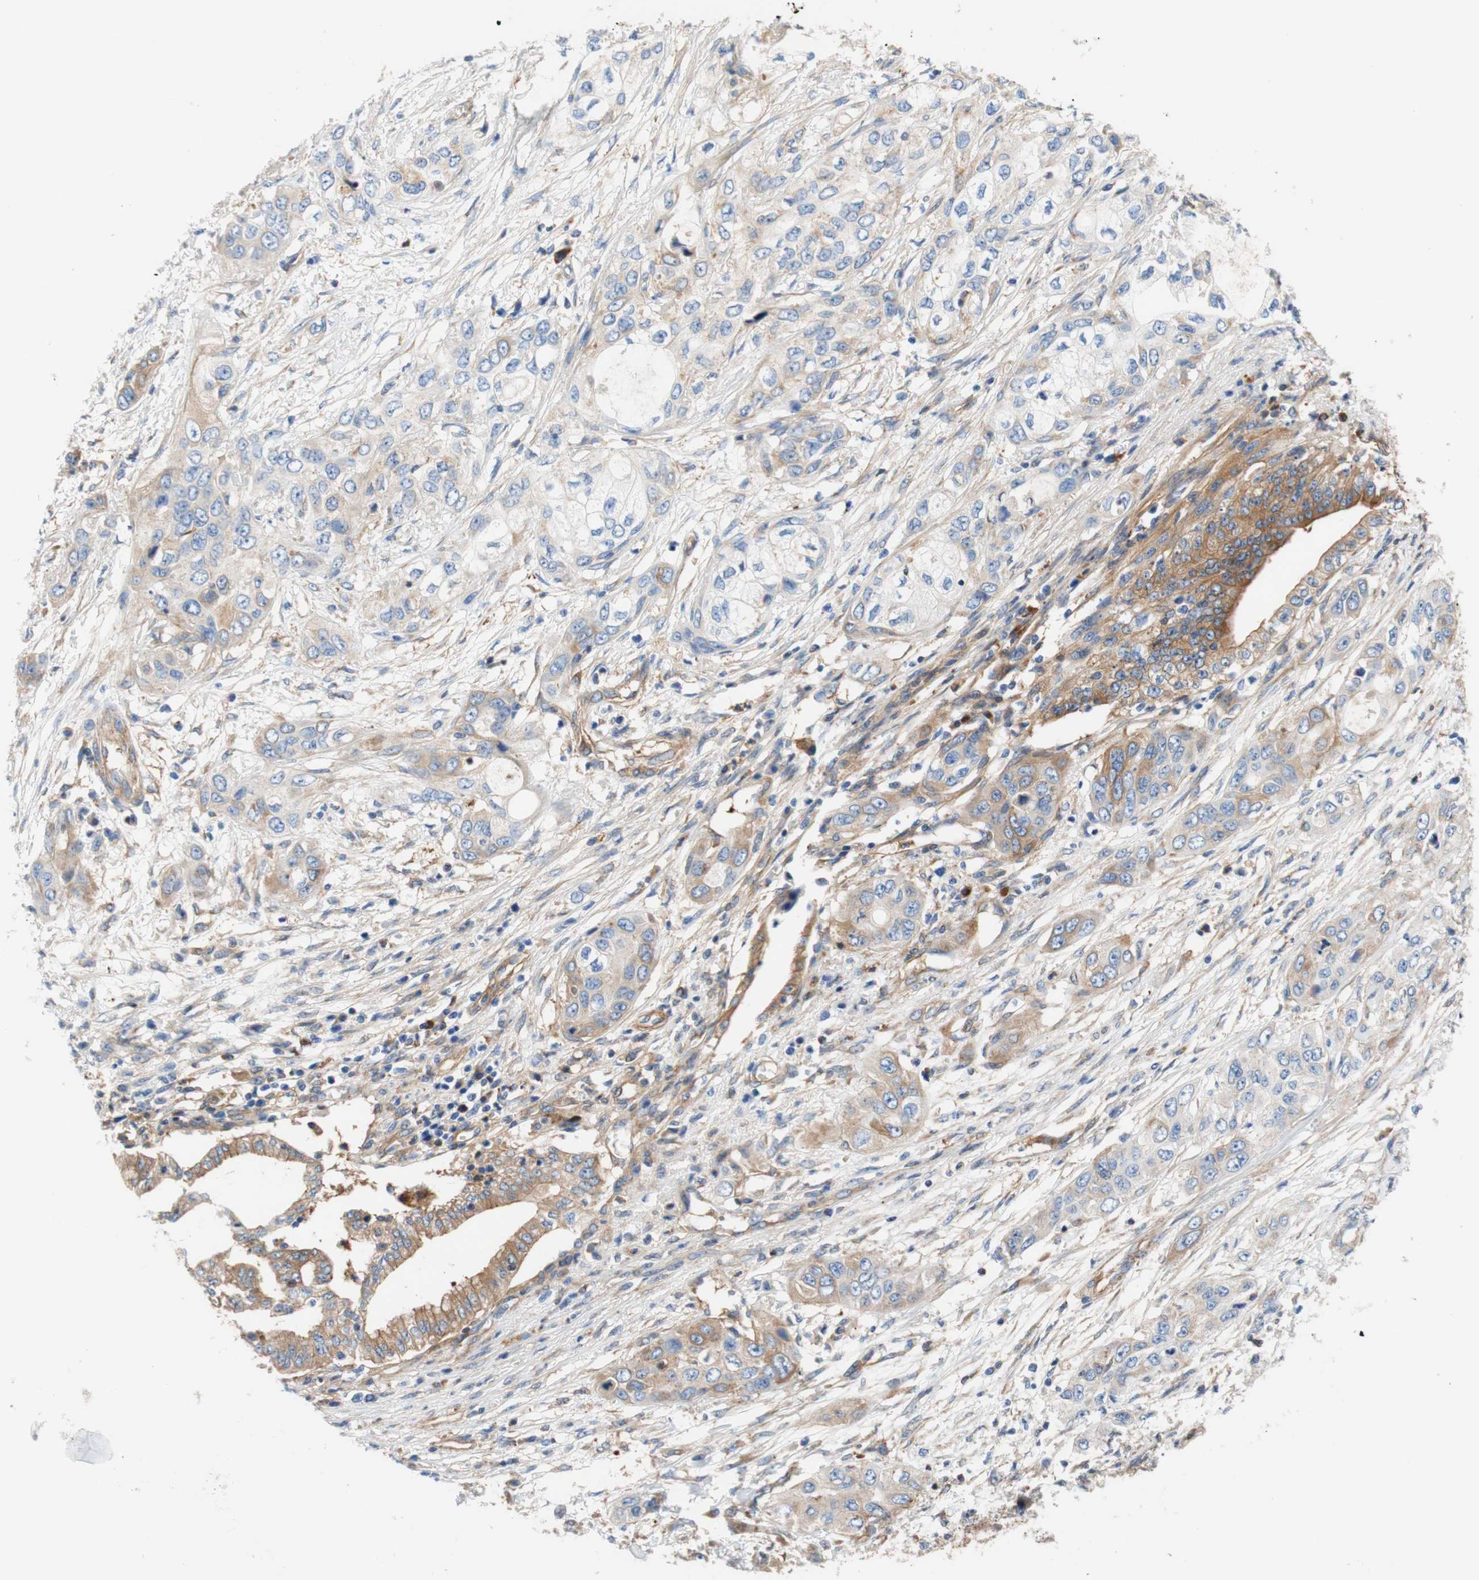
{"staining": {"intensity": "weak", "quantity": "25%-75%", "location": "cytoplasmic/membranous"}, "tissue": "pancreatic cancer", "cell_type": "Tumor cells", "image_type": "cancer", "snomed": [{"axis": "morphology", "description": "Adenocarcinoma, NOS"}, {"axis": "topography", "description": "Pancreas"}], "caption": "DAB (3,3'-diaminobenzidine) immunohistochemical staining of human pancreatic adenocarcinoma demonstrates weak cytoplasmic/membranous protein expression in about 25%-75% of tumor cells.", "gene": "STOM", "patient": {"sex": "female", "age": 70}}